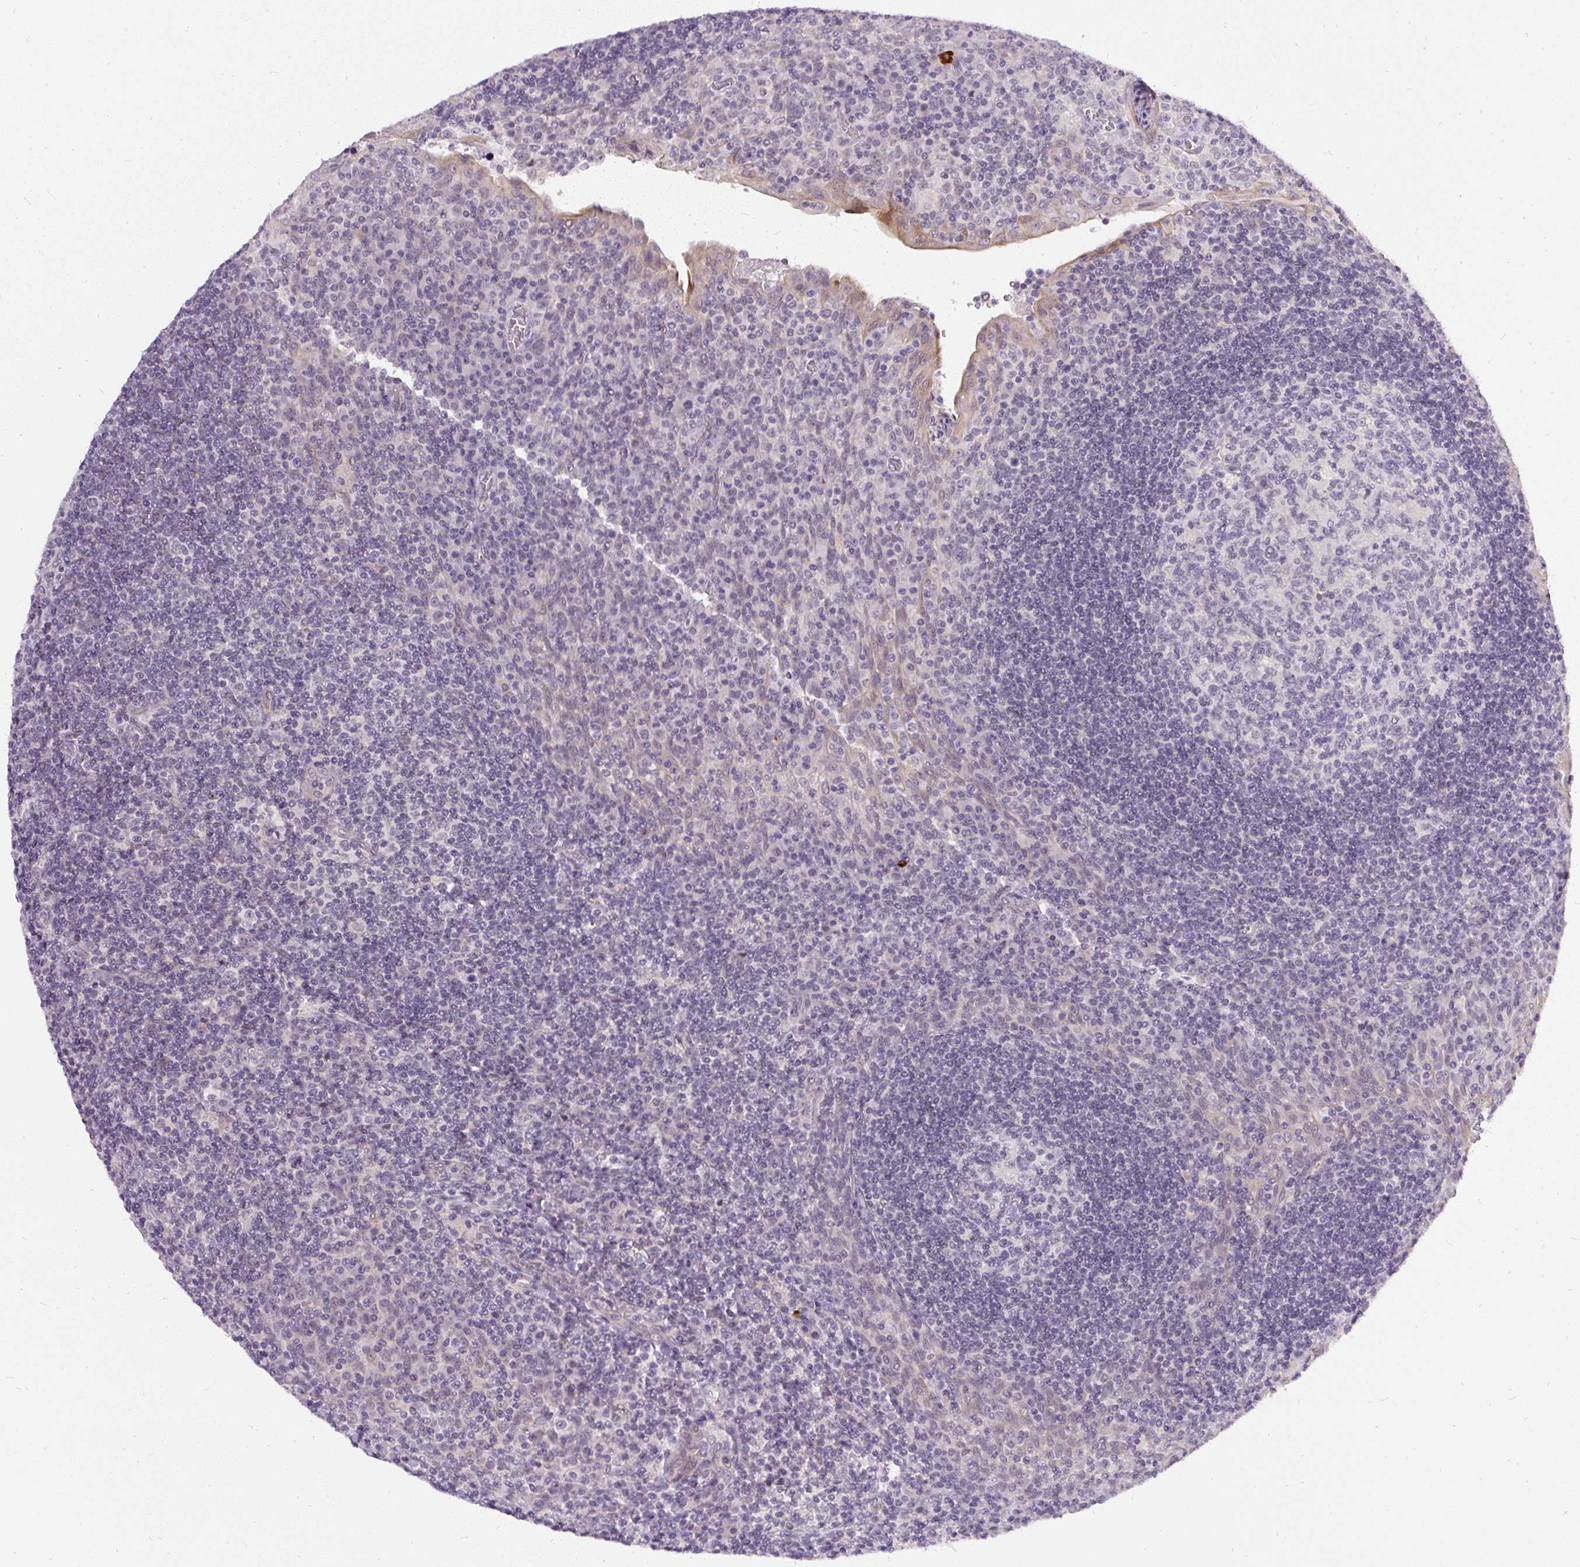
{"staining": {"intensity": "negative", "quantity": "none", "location": "none"}, "tissue": "tonsil", "cell_type": "Germinal center cells", "image_type": "normal", "snomed": [{"axis": "morphology", "description": "Normal tissue, NOS"}, {"axis": "topography", "description": "Tonsil"}], "caption": "Immunohistochemistry image of benign tonsil stained for a protein (brown), which reveals no staining in germinal center cells.", "gene": "FAM117B", "patient": {"sex": "male", "age": 17}}